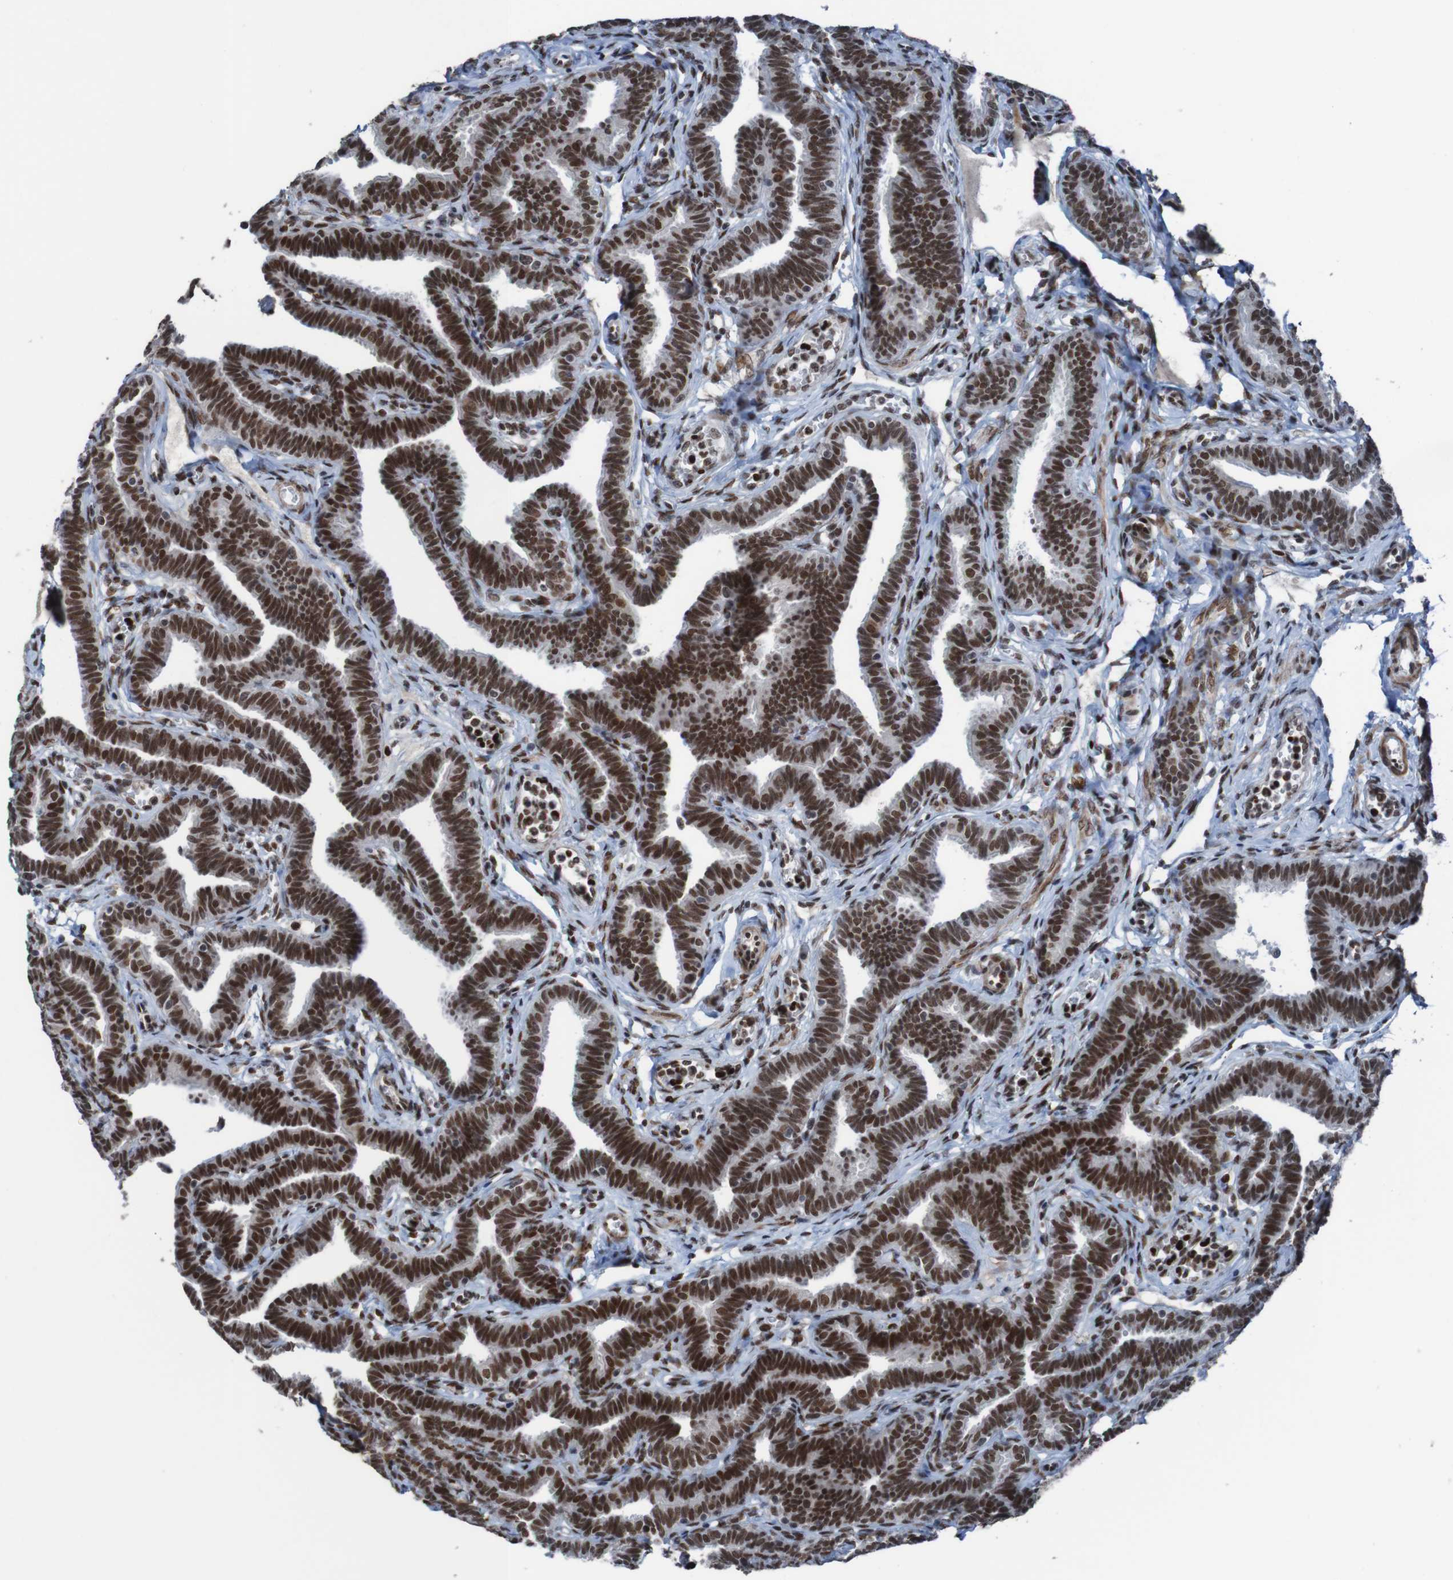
{"staining": {"intensity": "strong", "quantity": ">75%", "location": "nuclear"}, "tissue": "fallopian tube", "cell_type": "Glandular cells", "image_type": "normal", "snomed": [{"axis": "morphology", "description": "Normal tissue, NOS"}, {"axis": "topography", "description": "Fallopian tube"}, {"axis": "topography", "description": "Ovary"}], "caption": "Unremarkable fallopian tube was stained to show a protein in brown. There is high levels of strong nuclear positivity in about >75% of glandular cells.", "gene": "PHF2", "patient": {"sex": "female", "age": 23}}